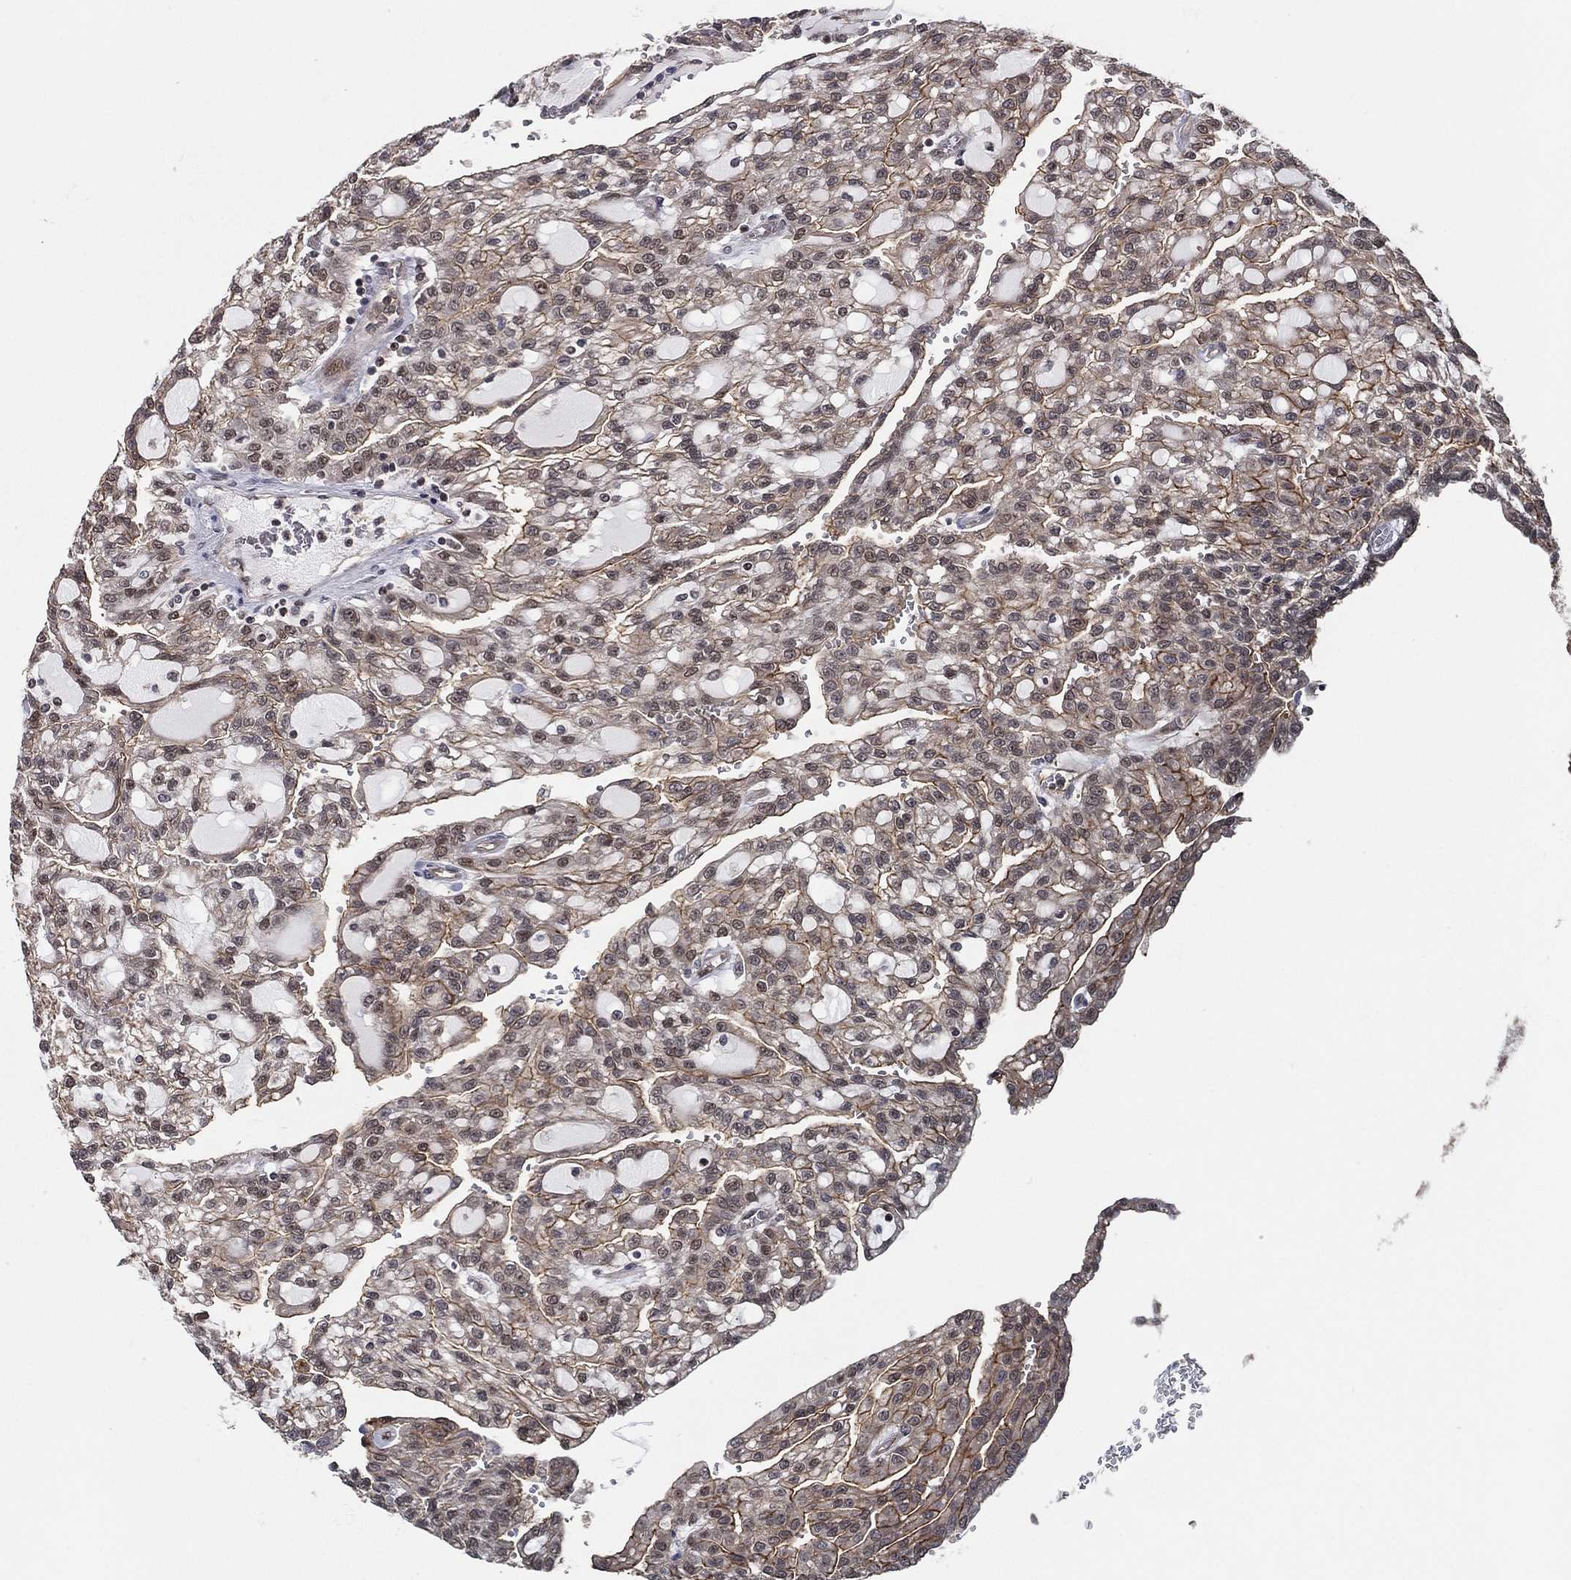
{"staining": {"intensity": "moderate", "quantity": "25%-75%", "location": "cytoplasmic/membranous"}, "tissue": "renal cancer", "cell_type": "Tumor cells", "image_type": "cancer", "snomed": [{"axis": "morphology", "description": "Adenocarcinoma, NOS"}, {"axis": "topography", "description": "Kidney"}], "caption": "Human adenocarcinoma (renal) stained with a protein marker exhibits moderate staining in tumor cells.", "gene": "GPALPP1", "patient": {"sex": "male", "age": 63}}